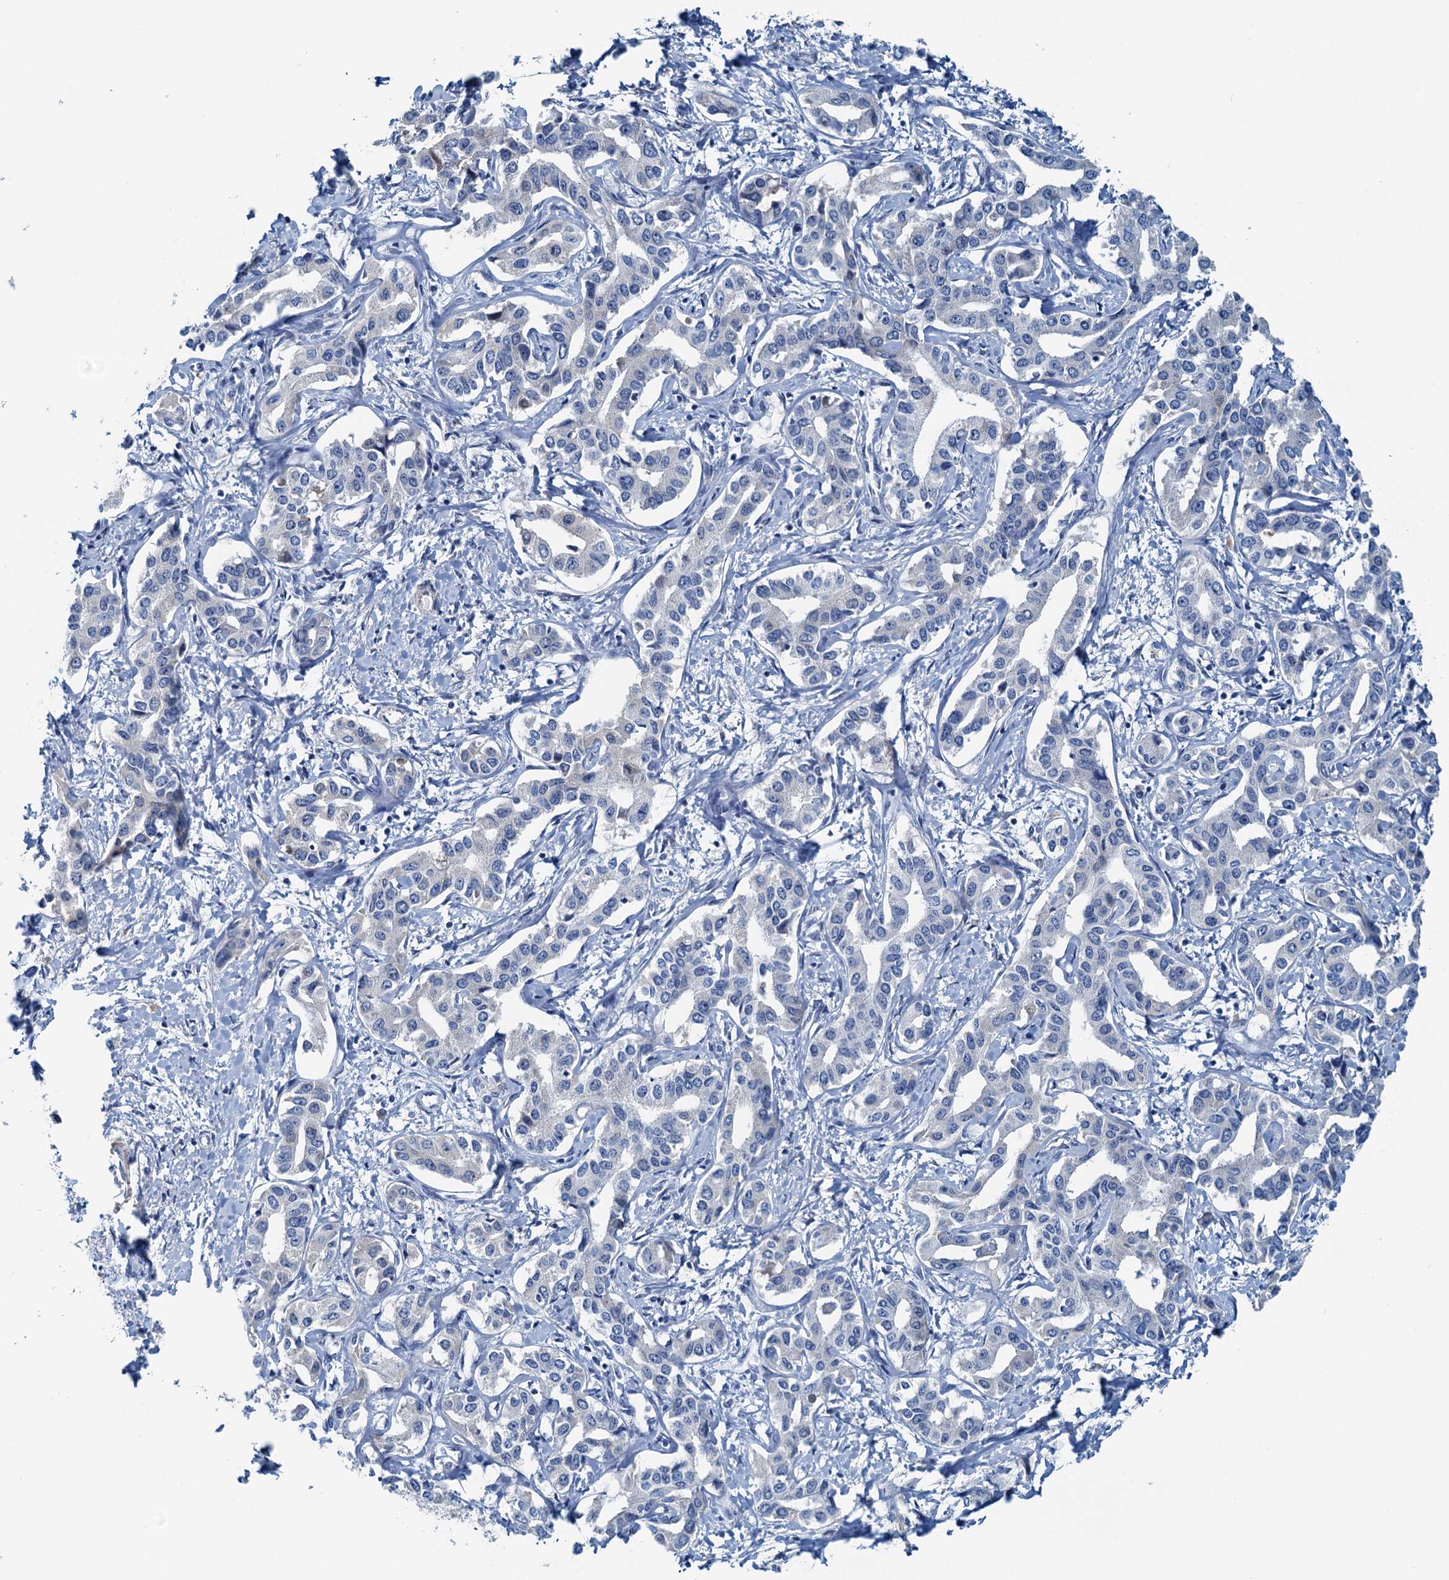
{"staining": {"intensity": "negative", "quantity": "none", "location": "none"}, "tissue": "liver cancer", "cell_type": "Tumor cells", "image_type": "cancer", "snomed": [{"axis": "morphology", "description": "Cholangiocarcinoma"}, {"axis": "topography", "description": "Liver"}], "caption": "Tumor cells show no significant staining in cholangiocarcinoma (liver).", "gene": "DTD1", "patient": {"sex": "male", "age": 59}}